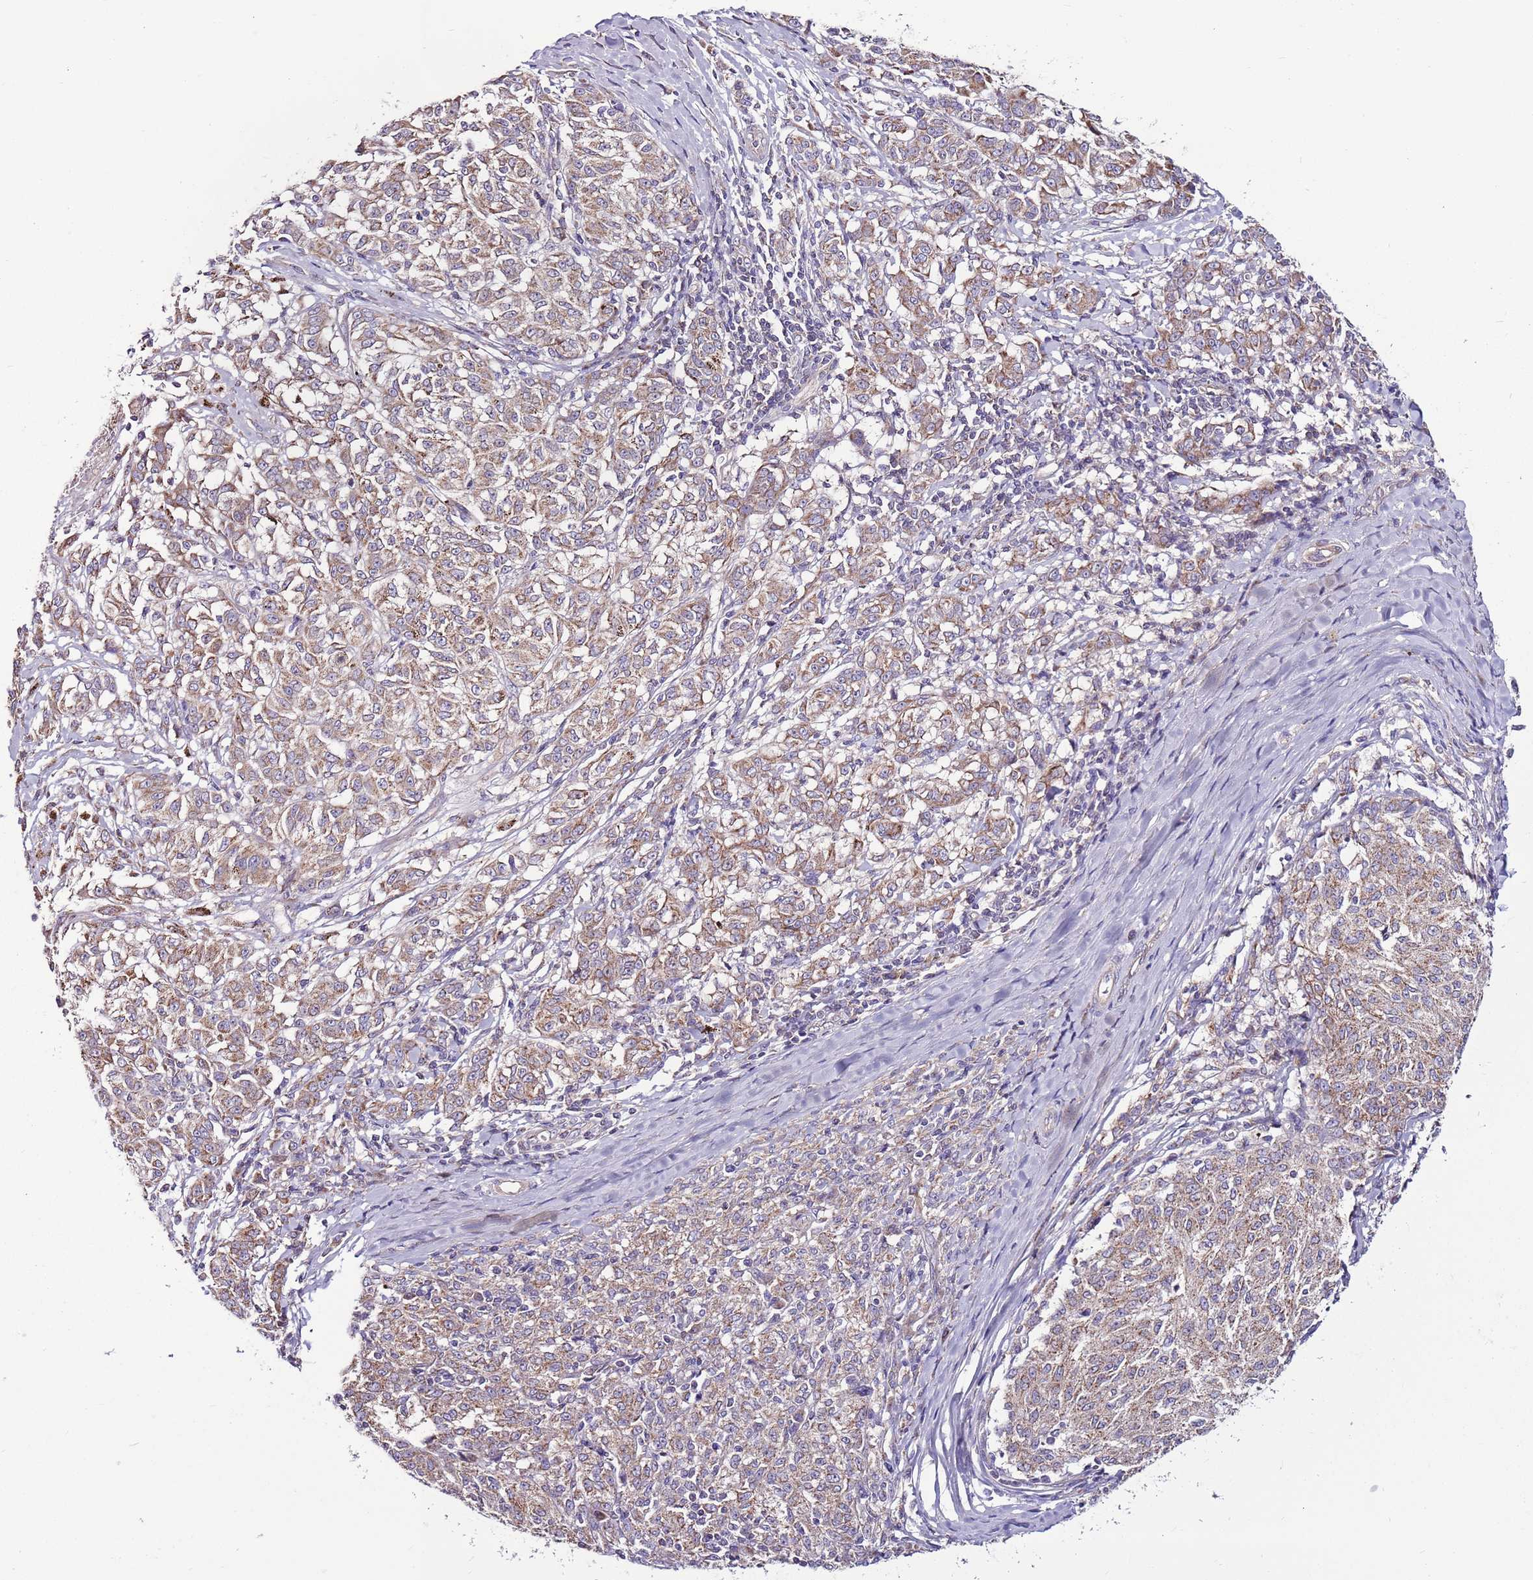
{"staining": {"intensity": "moderate", "quantity": ">75%", "location": "cytoplasmic/membranous"}, "tissue": "melanoma", "cell_type": "Tumor cells", "image_type": "cancer", "snomed": [{"axis": "morphology", "description": "Malignant melanoma, NOS"}, {"axis": "topography", "description": "Skin"}], "caption": "Protein expression analysis of melanoma reveals moderate cytoplasmic/membranous expression in about >75% of tumor cells.", "gene": "SMG1", "patient": {"sex": "female", "age": 72}}